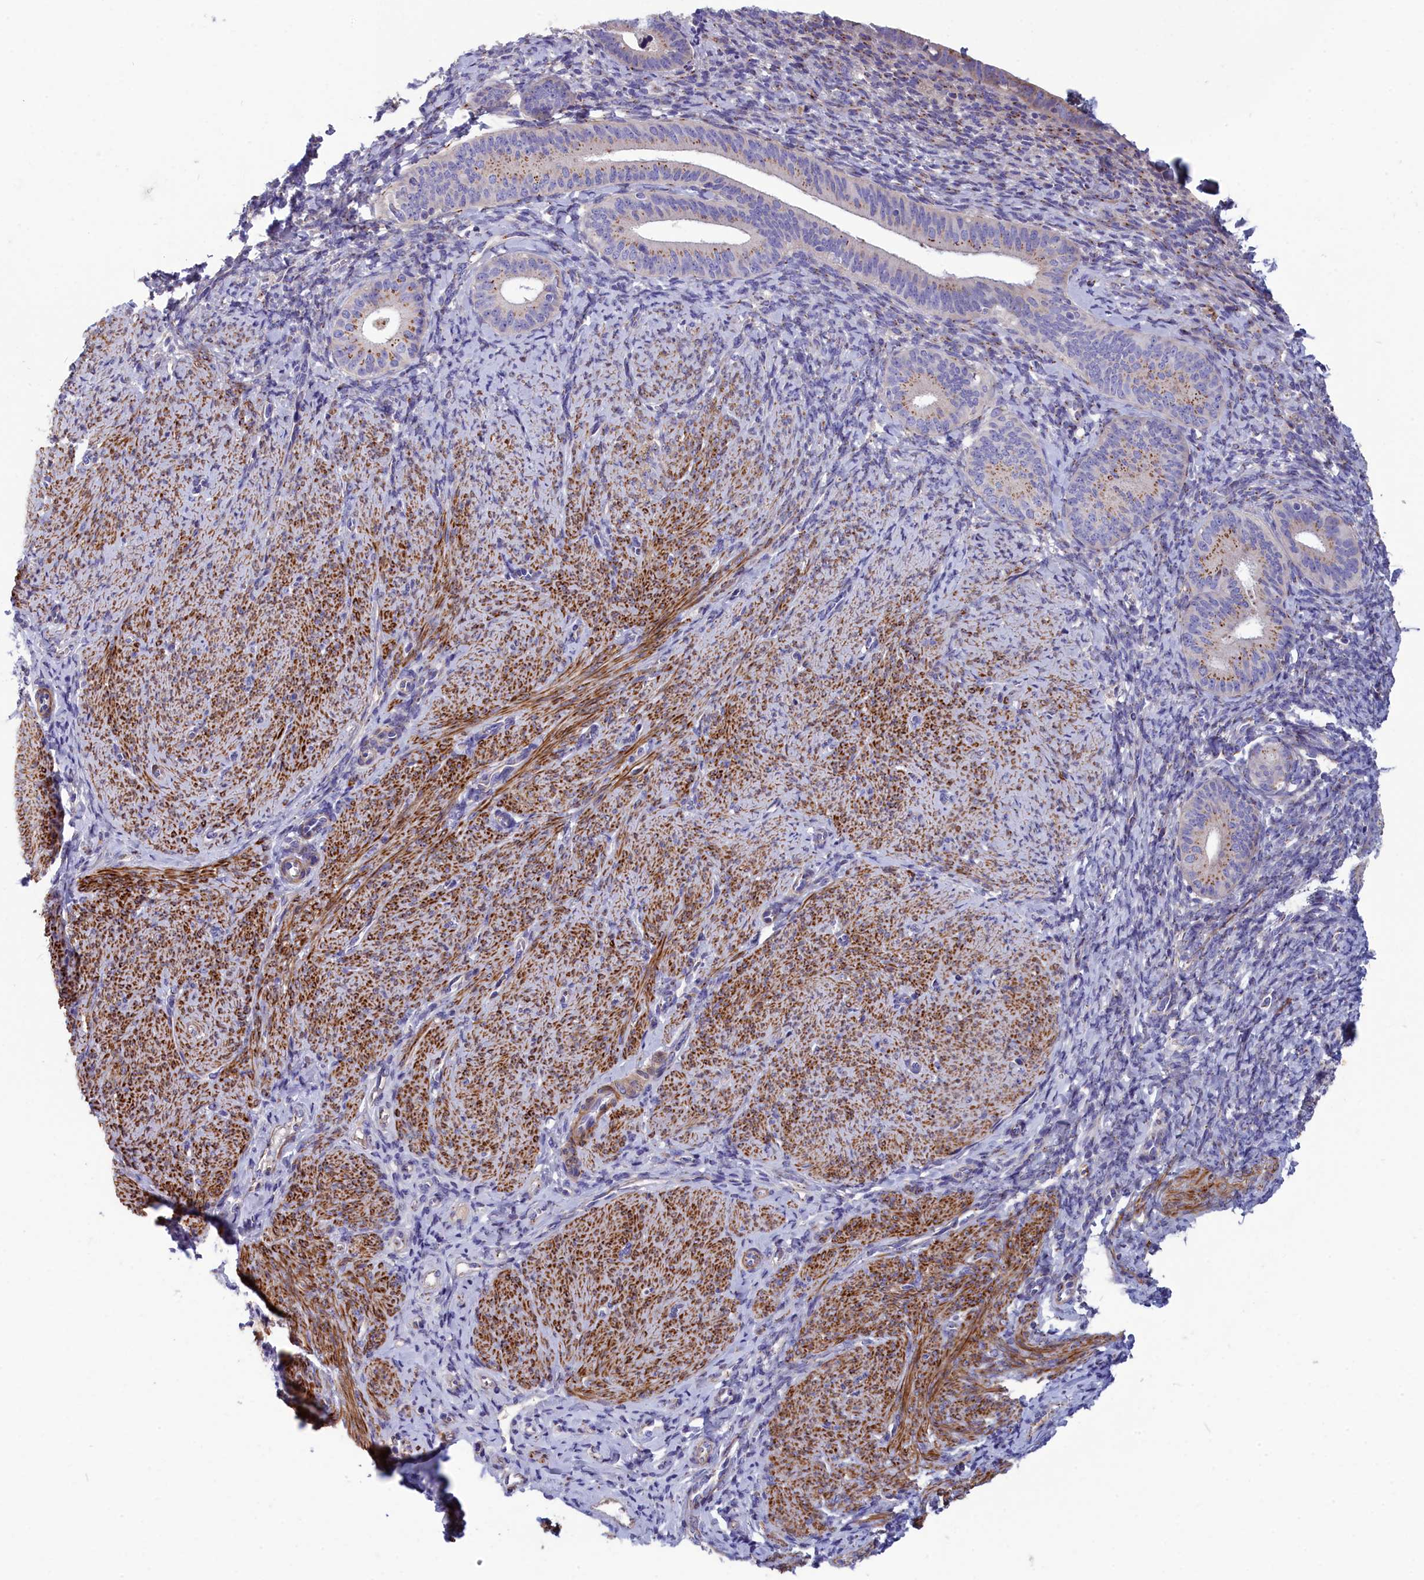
{"staining": {"intensity": "moderate", "quantity": "<25%", "location": "cytoplasmic/membranous"}, "tissue": "endometrium", "cell_type": "Cells in endometrial stroma", "image_type": "normal", "snomed": [{"axis": "morphology", "description": "Normal tissue, NOS"}, {"axis": "topography", "description": "Endometrium"}], "caption": "This micrograph demonstrates immunohistochemistry (IHC) staining of unremarkable human endometrium, with low moderate cytoplasmic/membranous staining in about <25% of cells in endometrial stroma.", "gene": "TUBGCP4", "patient": {"sex": "female", "age": 65}}